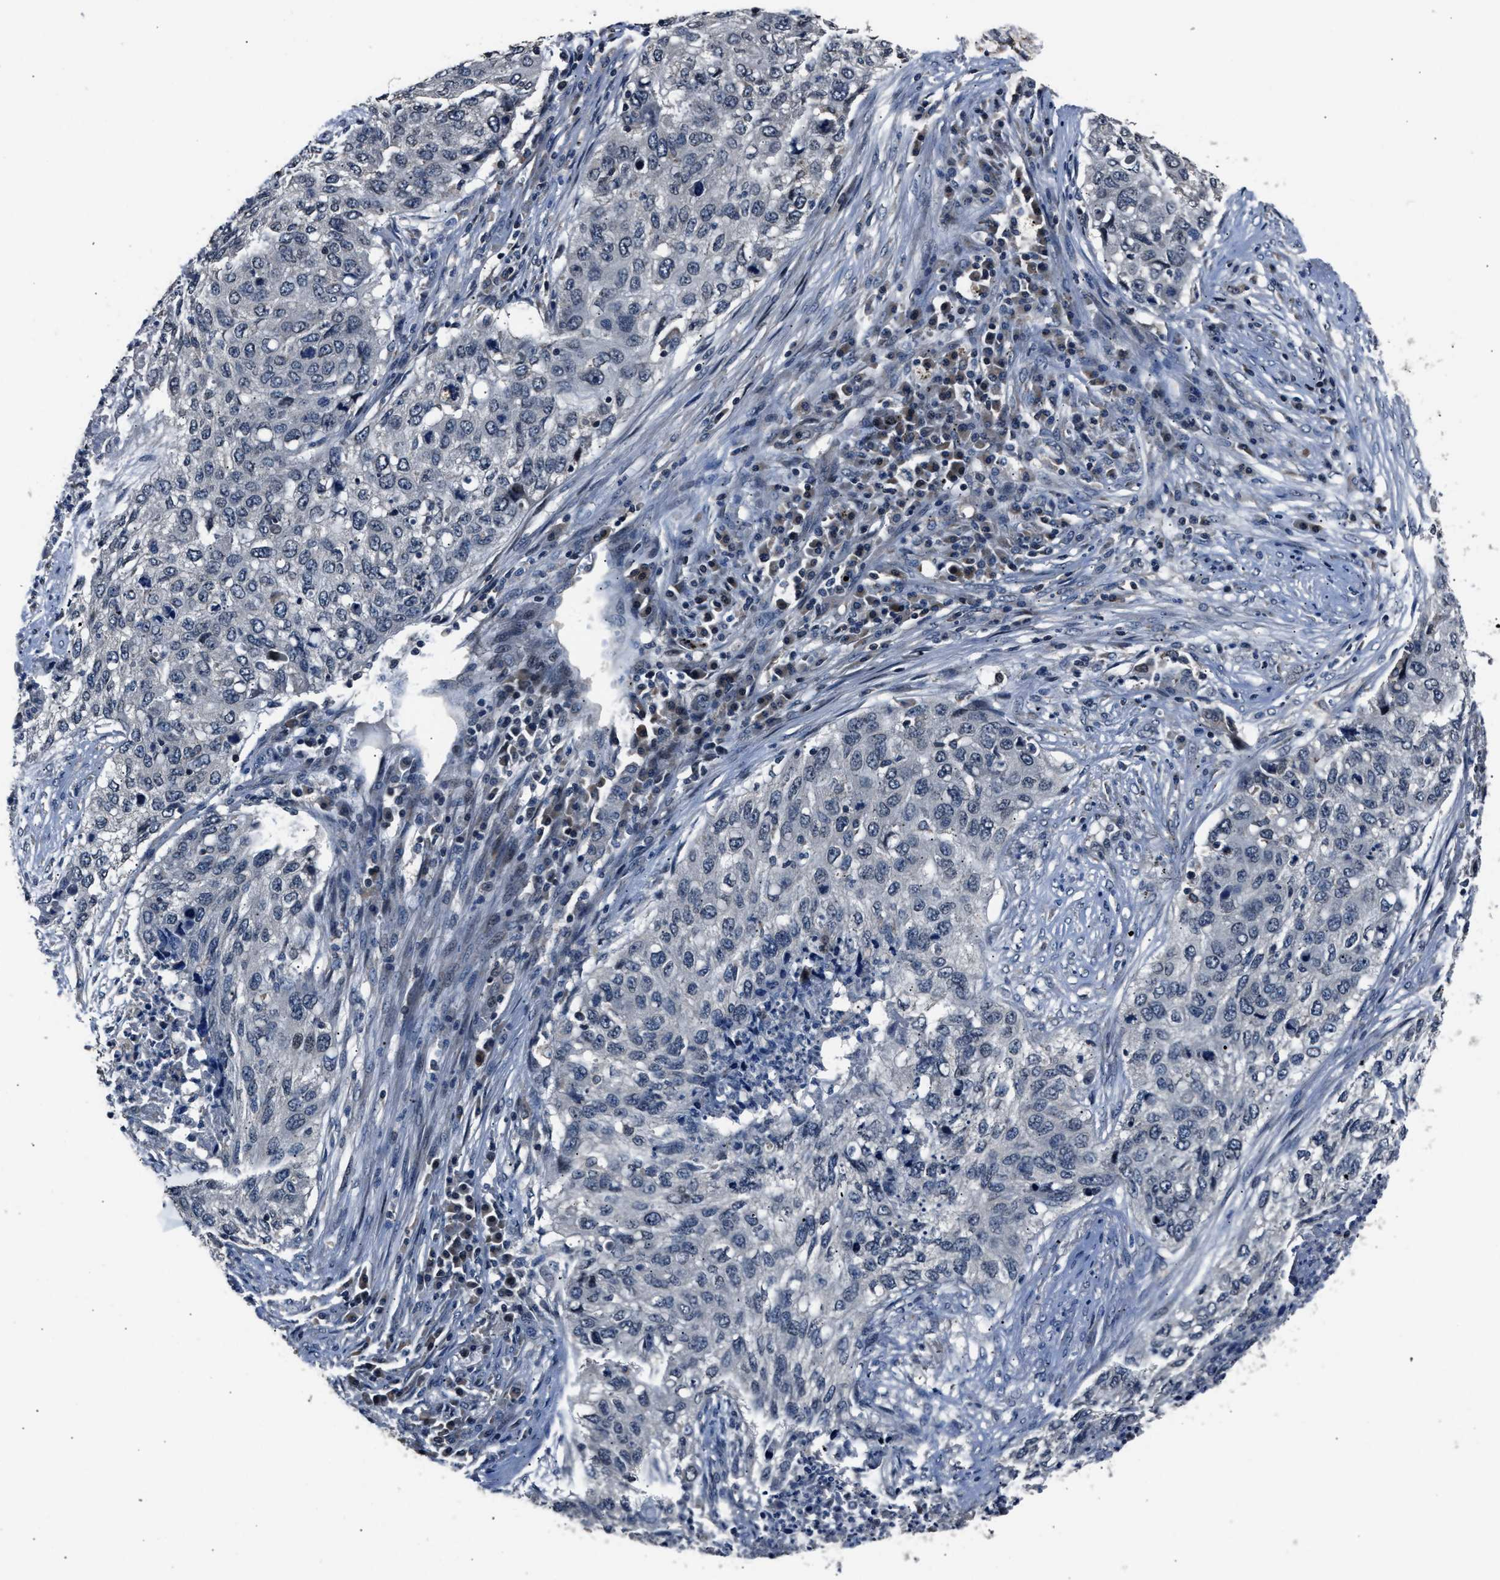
{"staining": {"intensity": "weak", "quantity": "<25%", "location": "nuclear"}, "tissue": "lung cancer", "cell_type": "Tumor cells", "image_type": "cancer", "snomed": [{"axis": "morphology", "description": "Squamous cell carcinoma, NOS"}, {"axis": "topography", "description": "Lung"}], "caption": "High power microscopy histopathology image of an immunohistochemistry (IHC) micrograph of lung cancer, revealing no significant expression in tumor cells.", "gene": "TNRC18", "patient": {"sex": "female", "age": 63}}